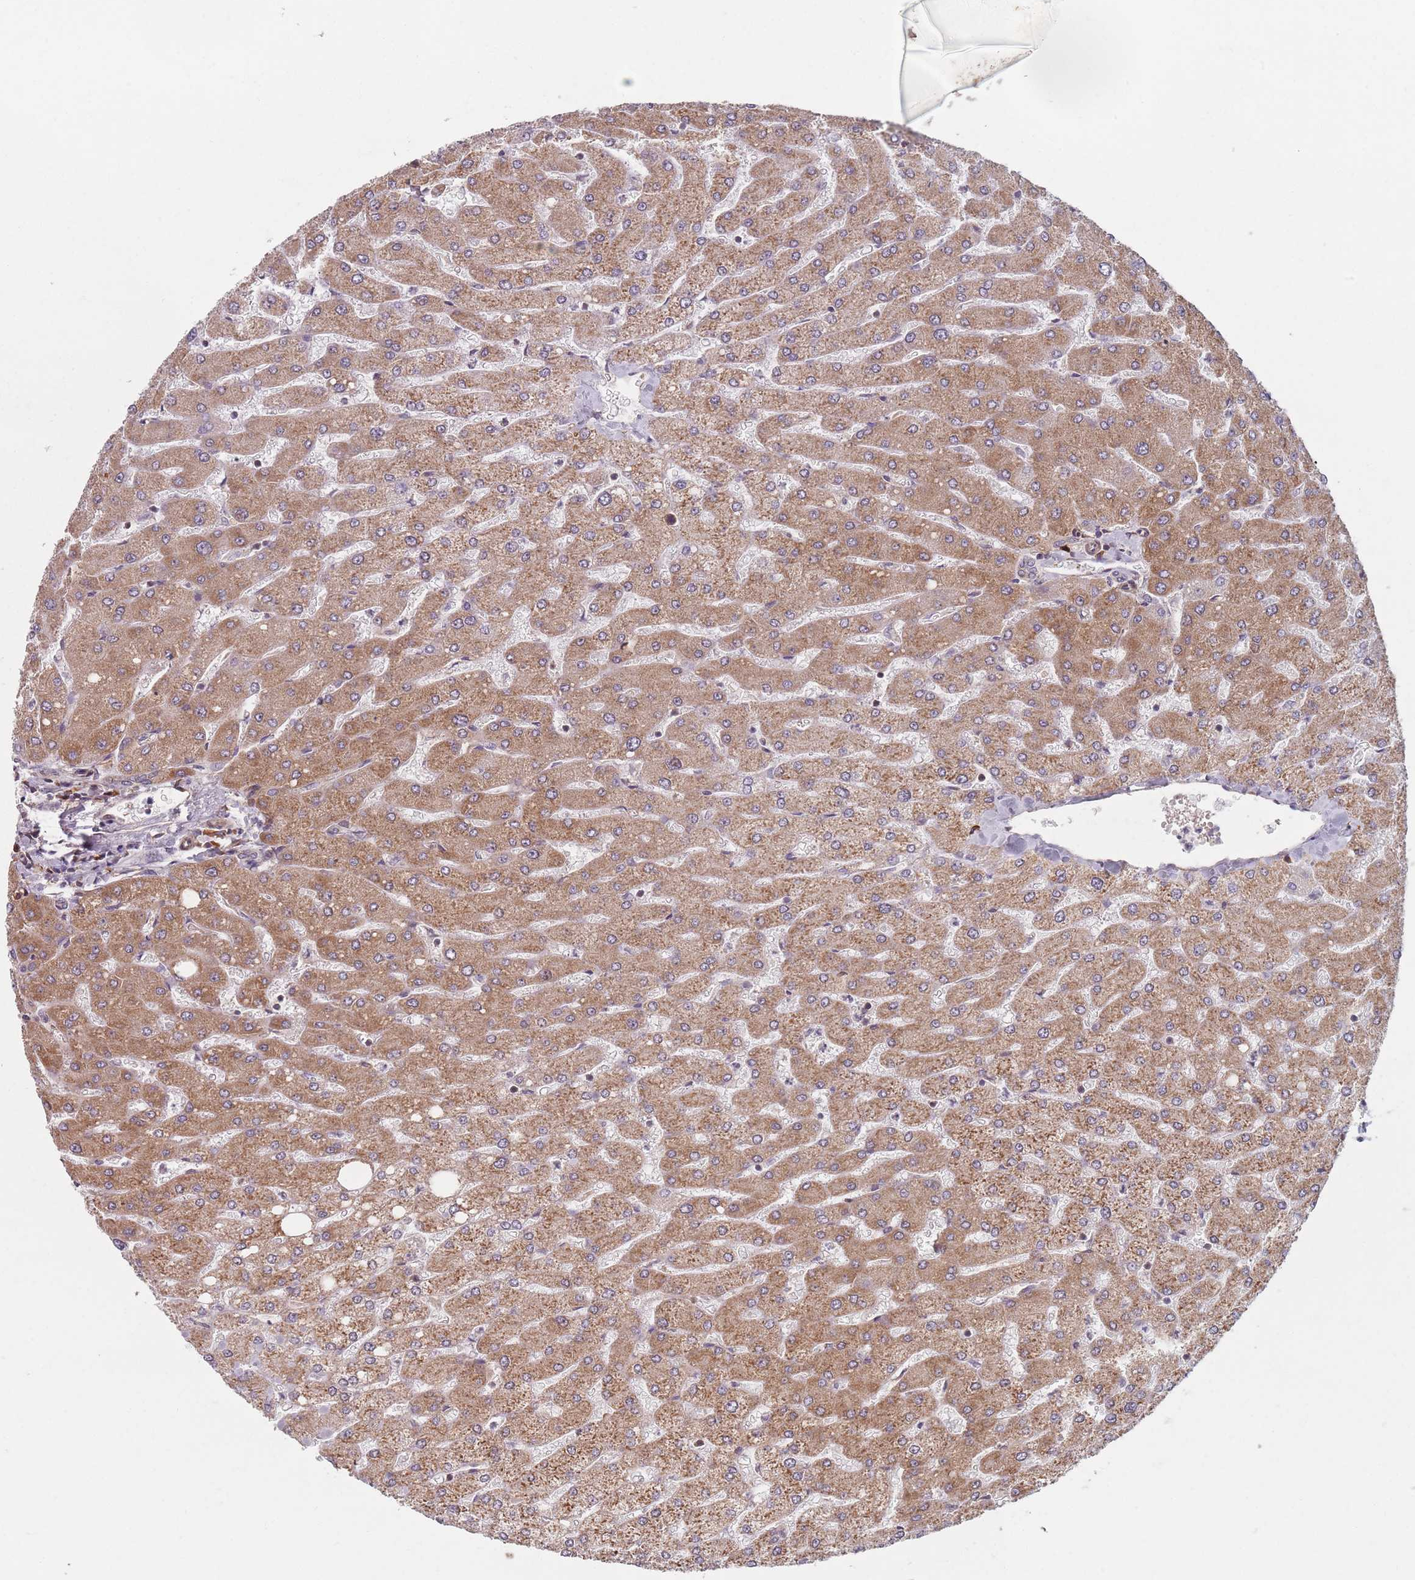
{"staining": {"intensity": "weak", "quantity": "25%-75%", "location": "cytoplasmic/membranous"}, "tissue": "liver", "cell_type": "Cholangiocytes", "image_type": "normal", "snomed": [{"axis": "morphology", "description": "Normal tissue, NOS"}, {"axis": "topography", "description": "Liver"}], "caption": "High-power microscopy captured an immunohistochemistry (IHC) histopathology image of normal liver, revealing weak cytoplasmic/membranous expression in about 25%-75% of cholangiocytes. (IHC, brightfield microscopy, high magnification).", "gene": "NOTCH3", "patient": {"sex": "male", "age": 55}}